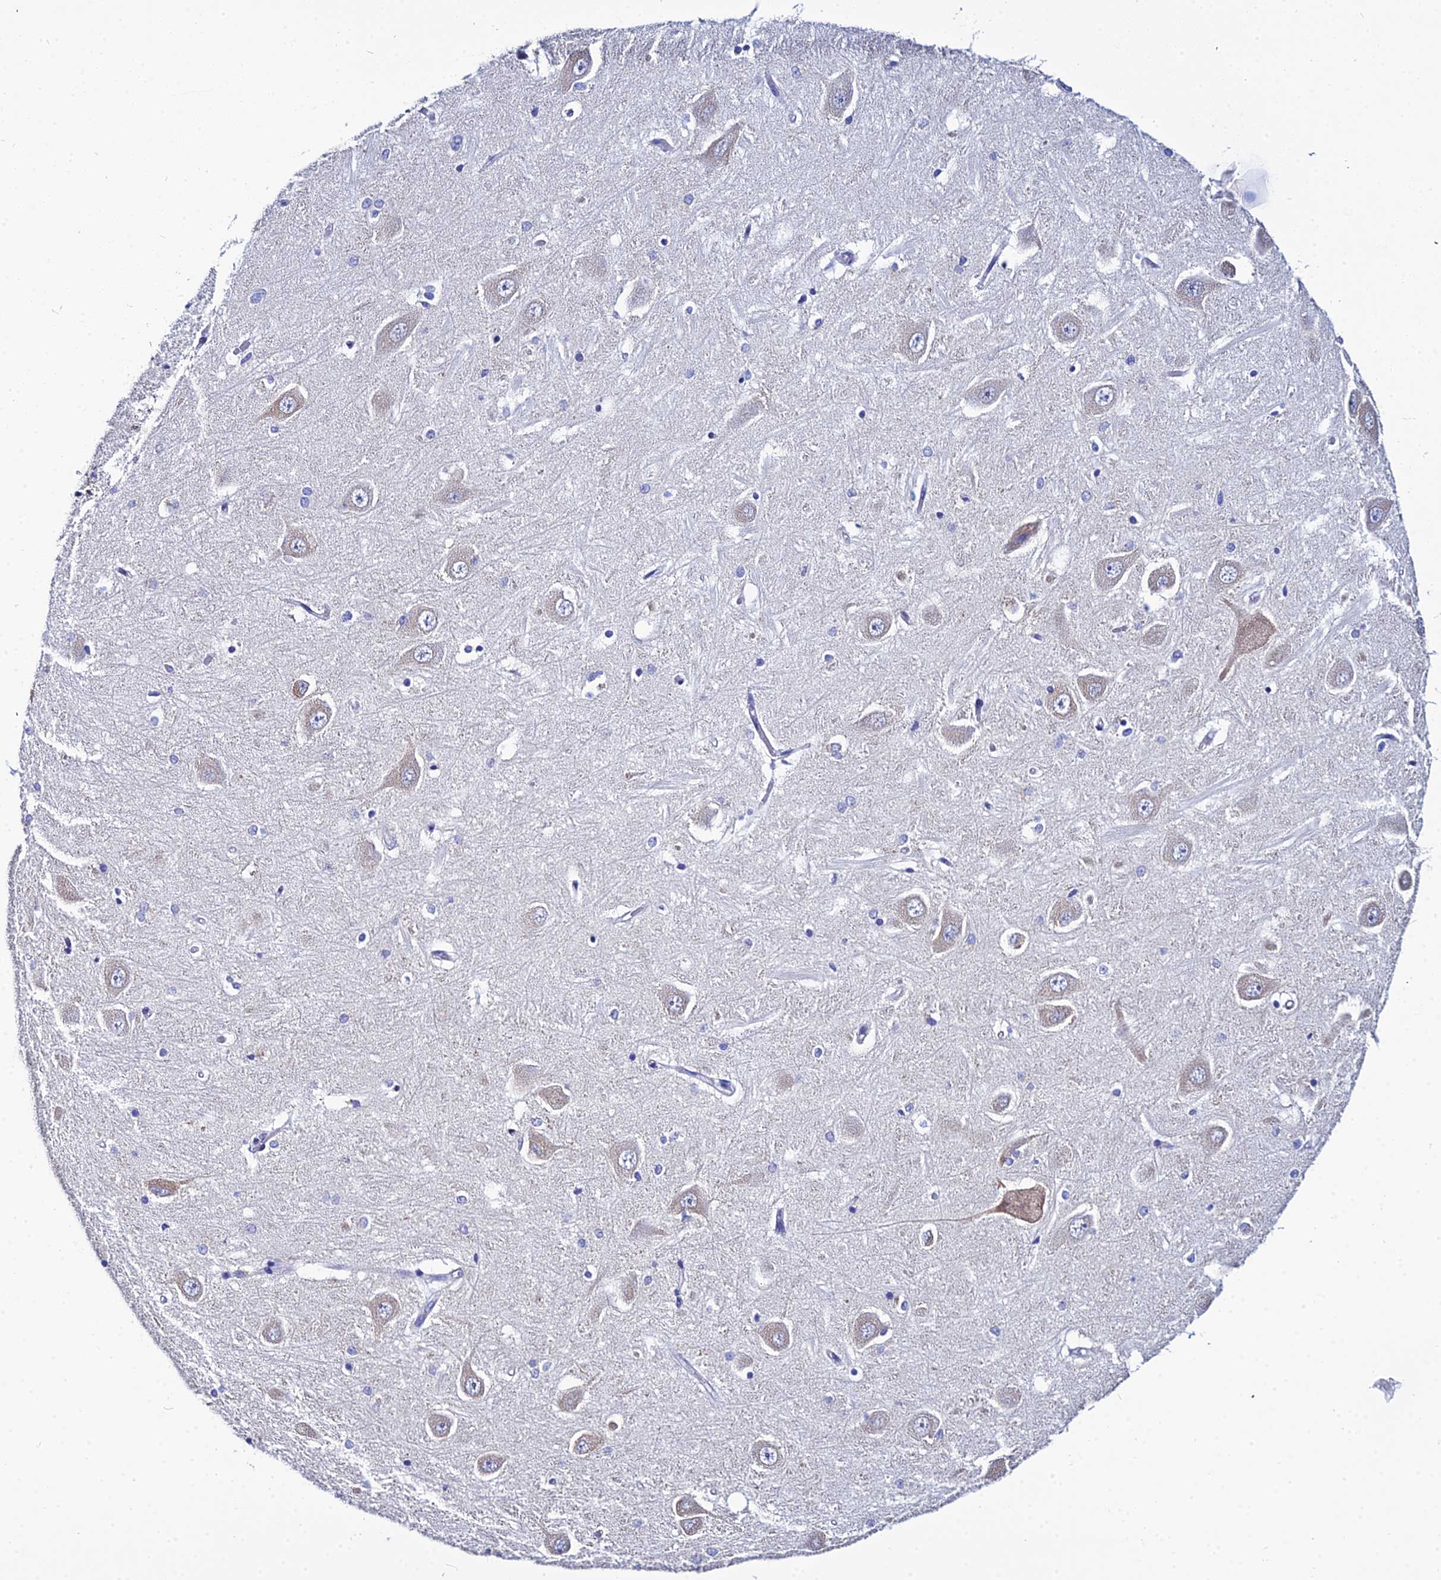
{"staining": {"intensity": "negative", "quantity": "none", "location": "none"}, "tissue": "hippocampus", "cell_type": "Glial cells", "image_type": "normal", "snomed": [{"axis": "morphology", "description": "Normal tissue, NOS"}, {"axis": "topography", "description": "Hippocampus"}], "caption": "Immunohistochemistry of unremarkable hippocampus shows no staining in glial cells.", "gene": "ZXDA", "patient": {"sex": "male", "age": 45}}